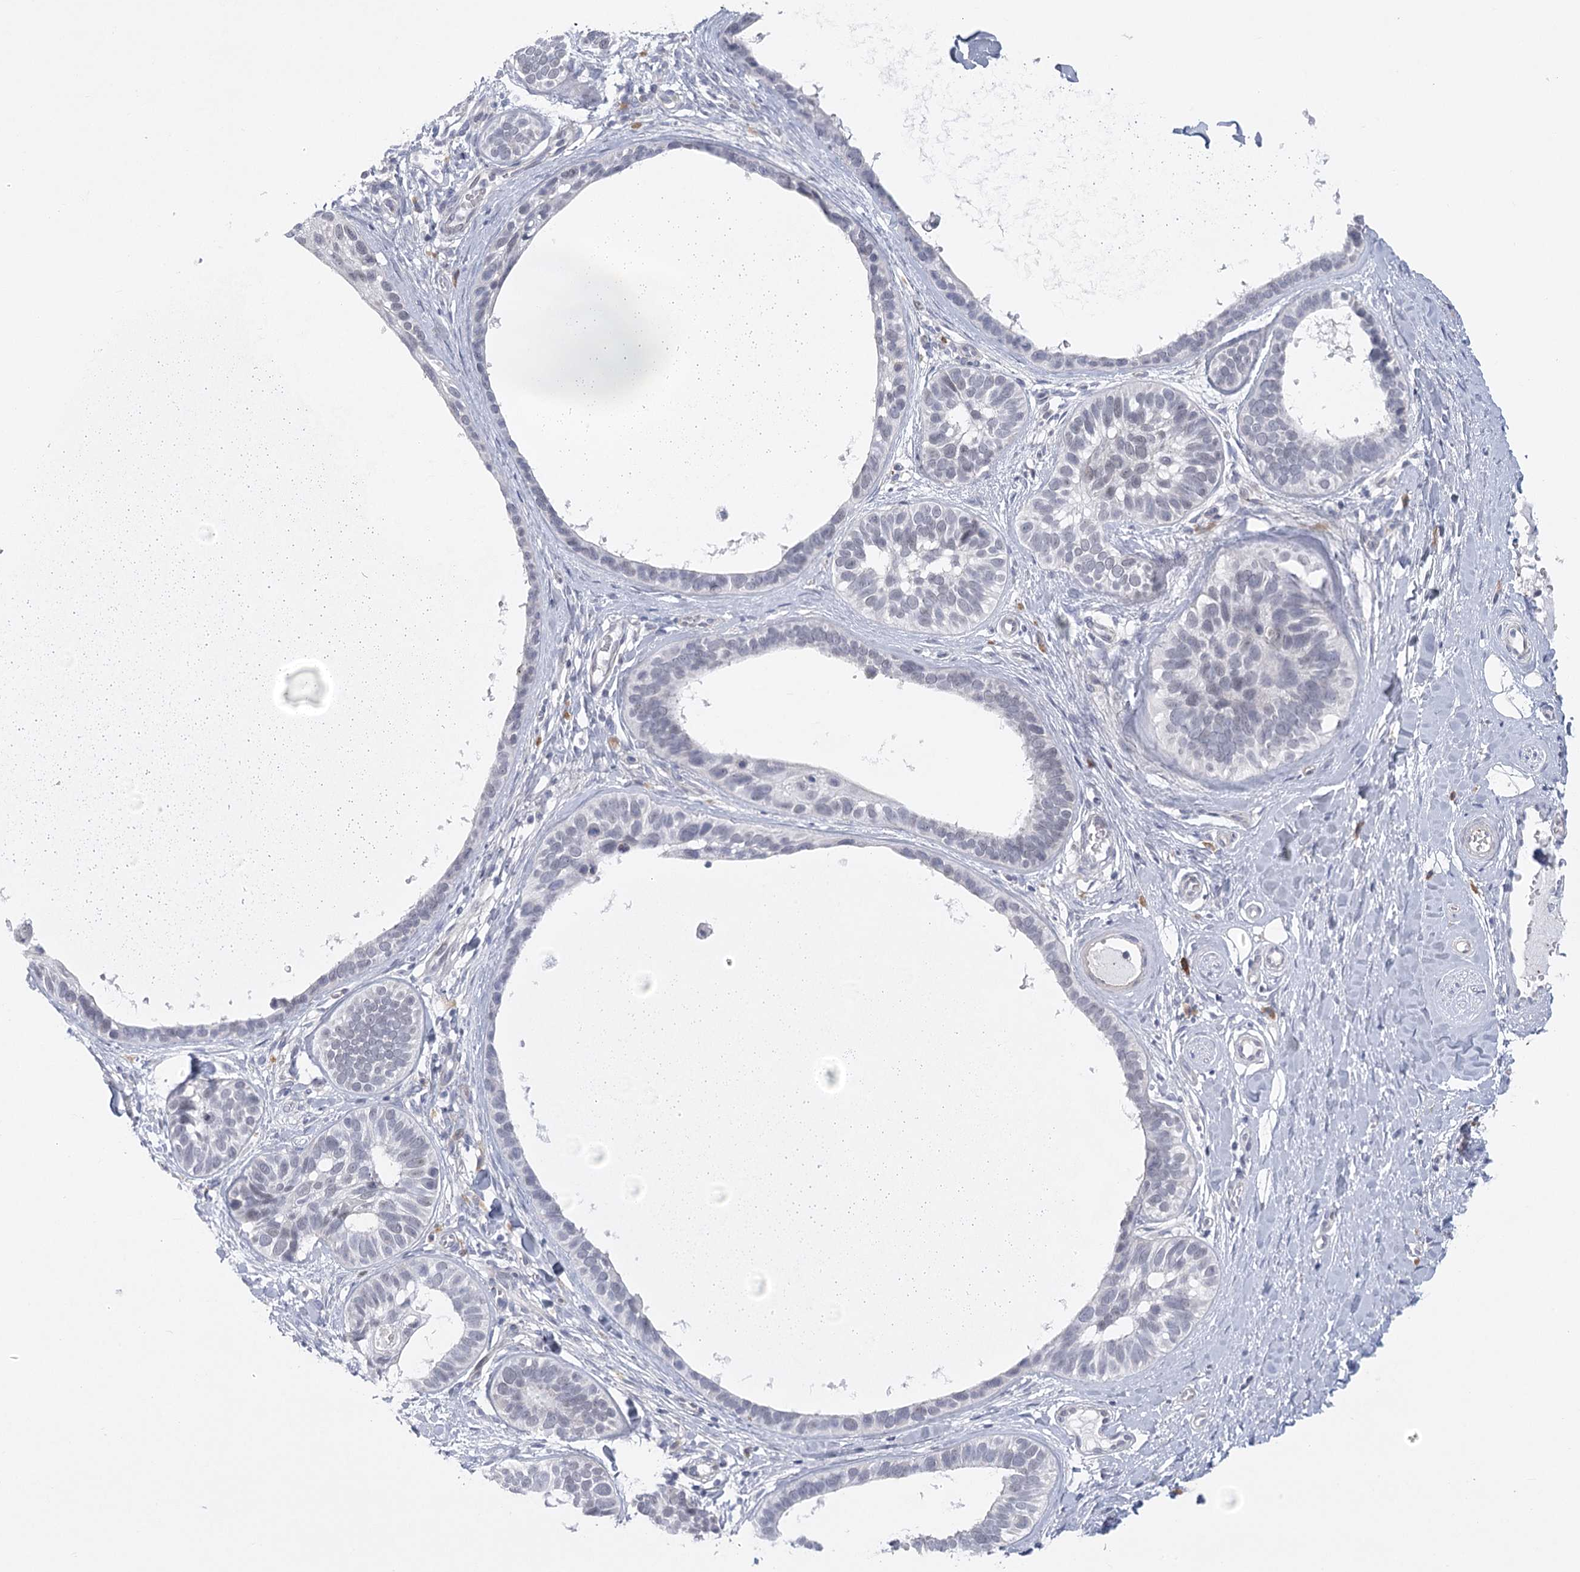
{"staining": {"intensity": "negative", "quantity": "none", "location": "none"}, "tissue": "skin cancer", "cell_type": "Tumor cells", "image_type": "cancer", "snomed": [{"axis": "morphology", "description": "Basal cell carcinoma"}, {"axis": "topography", "description": "Skin"}], "caption": "Immunohistochemical staining of skin cancer (basal cell carcinoma) exhibits no significant expression in tumor cells.", "gene": "FAM76B", "patient": {"sex": "male", "age": 62}}